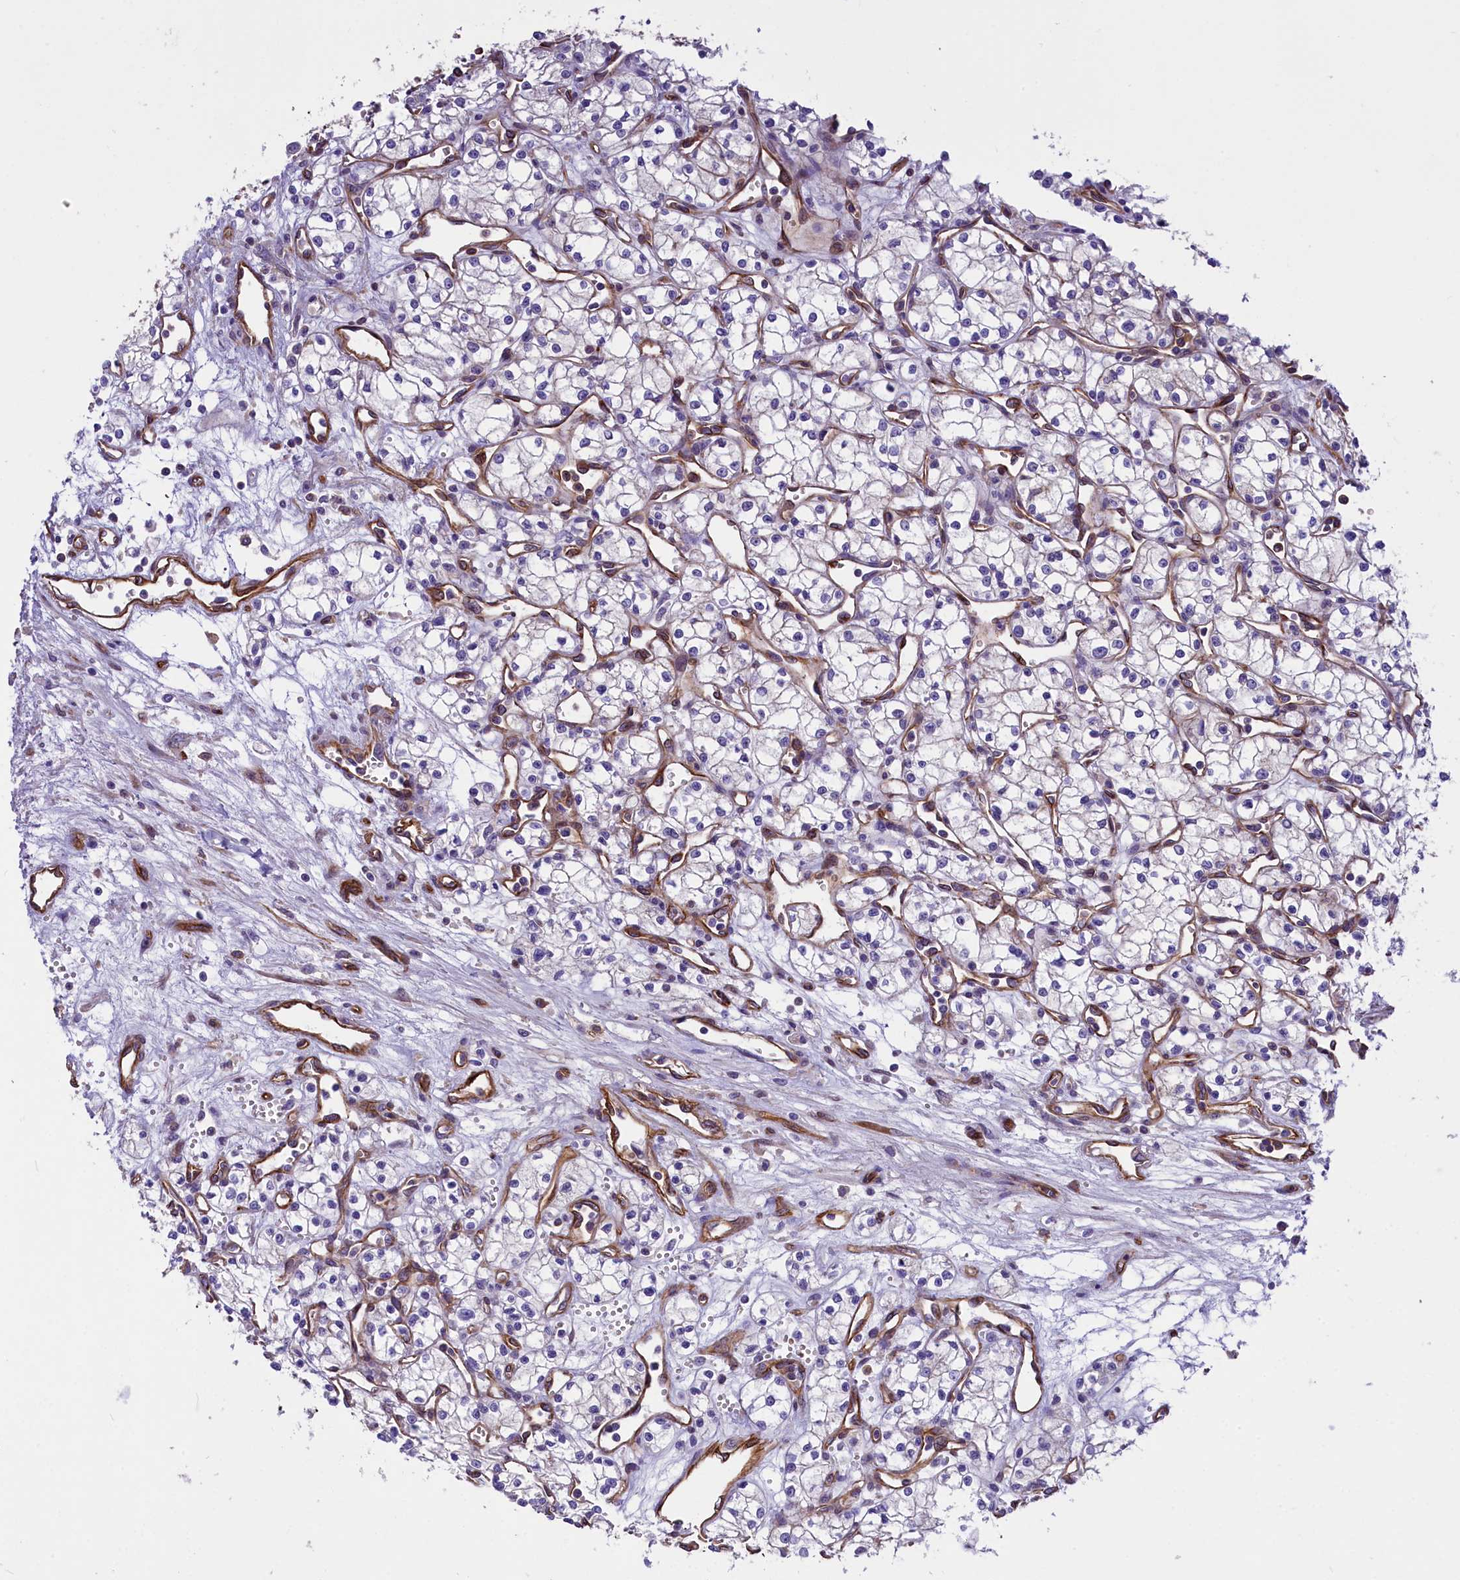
{"staining": {"intensity": "negative", "quantity": "none", "location": "none"}, "tissue": "renal cancer", "cell_type": "Tumor cells", "image_type": "cancer", "snomed": [{"axis": "morphology", "description": "Adenocarcinoma, NOS"}, {"axis": "topography", "description": "Kidney"}], "caption": "Tumor cells are negative for brown protein staining in renal adenocarcinoma.", "gene": "MED20", "patient": {"sex": "male", "age": 59}}